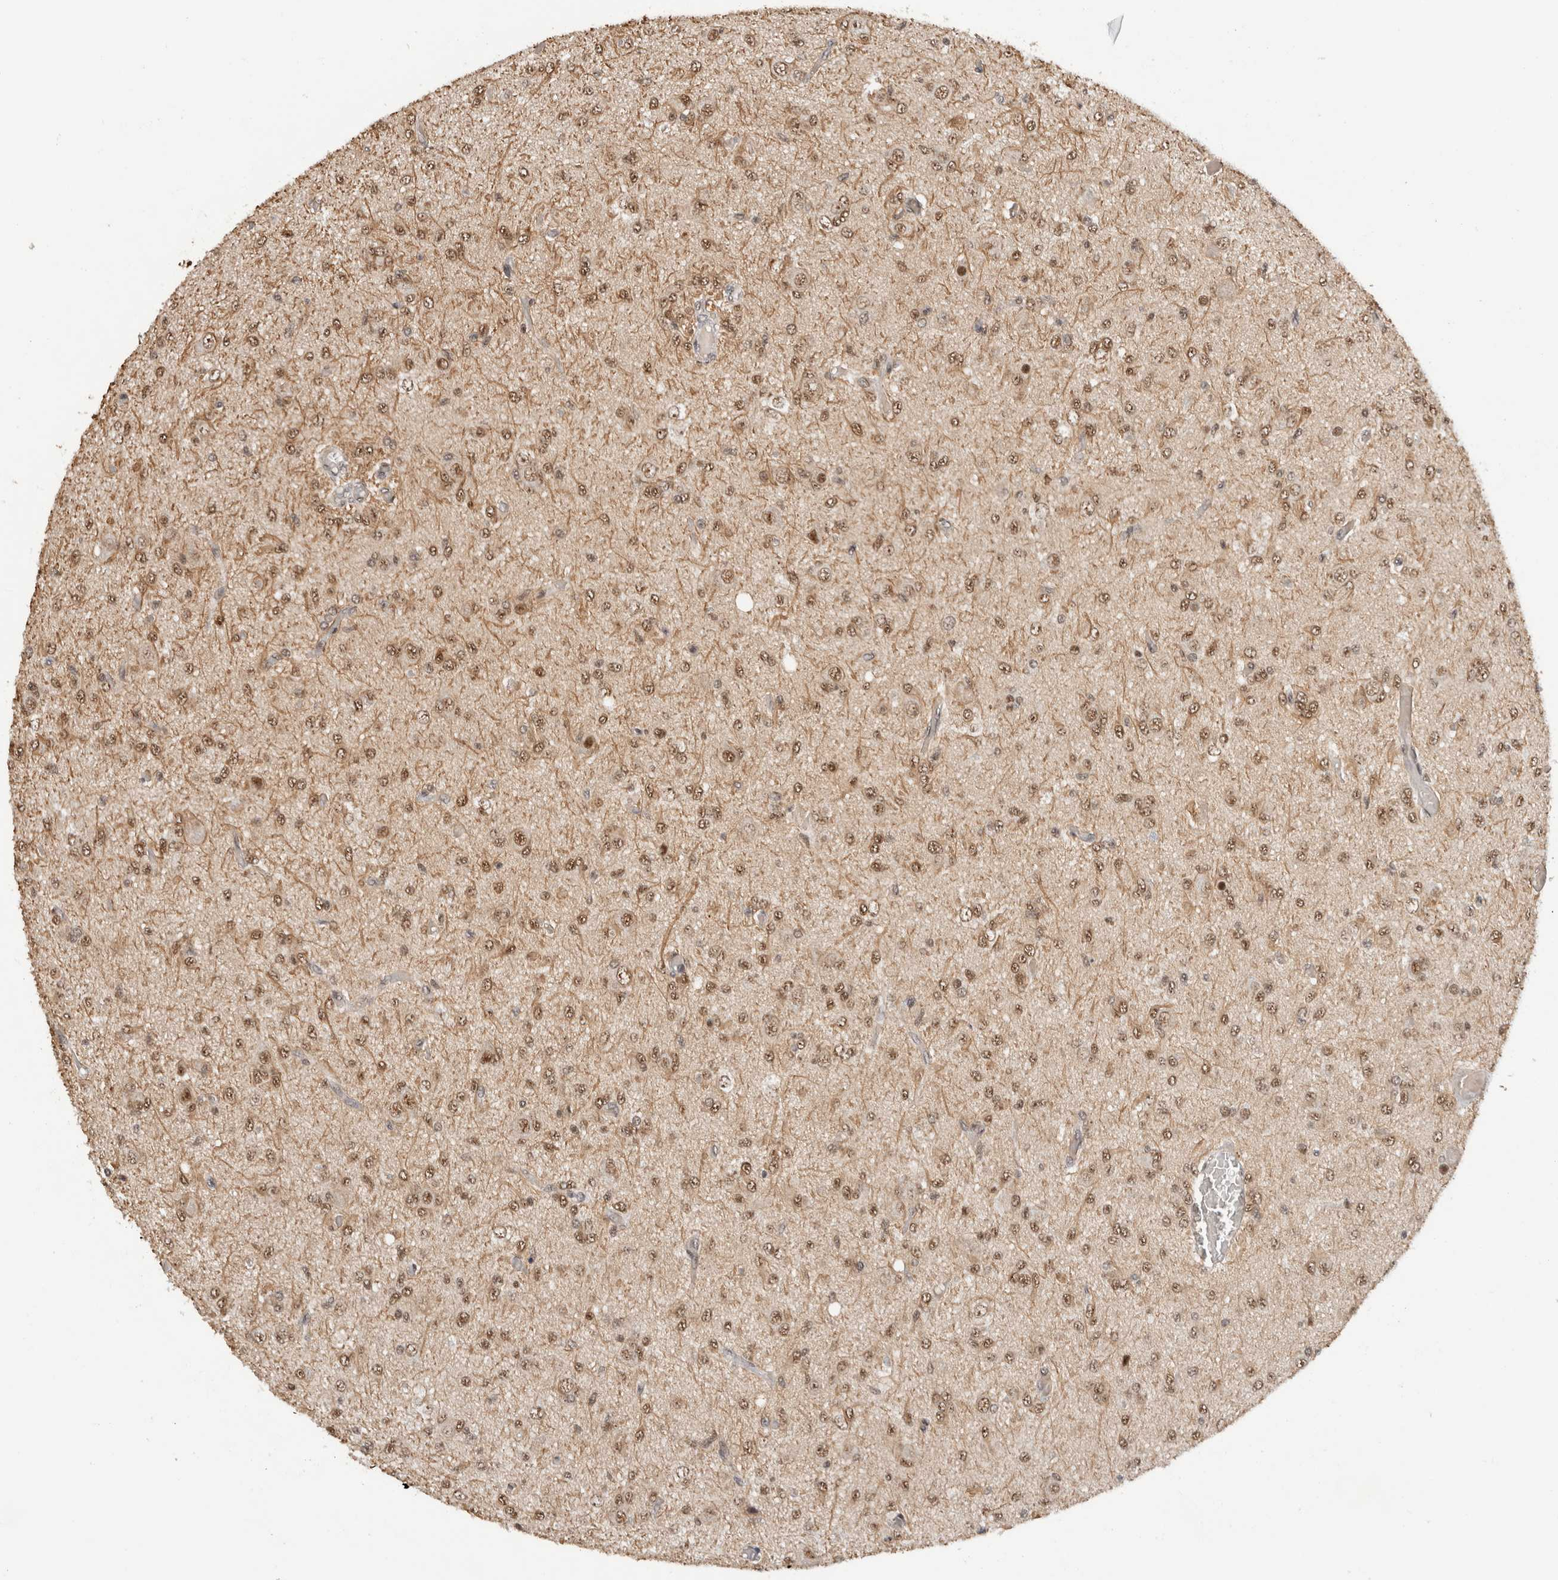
{"staining": {"intensity": "moderate", "quantity": ">75%", "location": "nuclear"}, "tissue": "glioma", "cell_type": "Tumor cells", "image_type": "cancer", "snomed": [{"axis": "morphology", "description": "Glioma, malignant, High grade"}, {"axis": "topography", "description": "Brain"}], "caption": "Moderate nuclear positivity for a protein is present in about >75% of tumor cells of malignant glioma (high-grade) using immunohistochemistry (IHC).", "gene": "NCAPG2", "patient": {"sex": "female", "age": 59}}